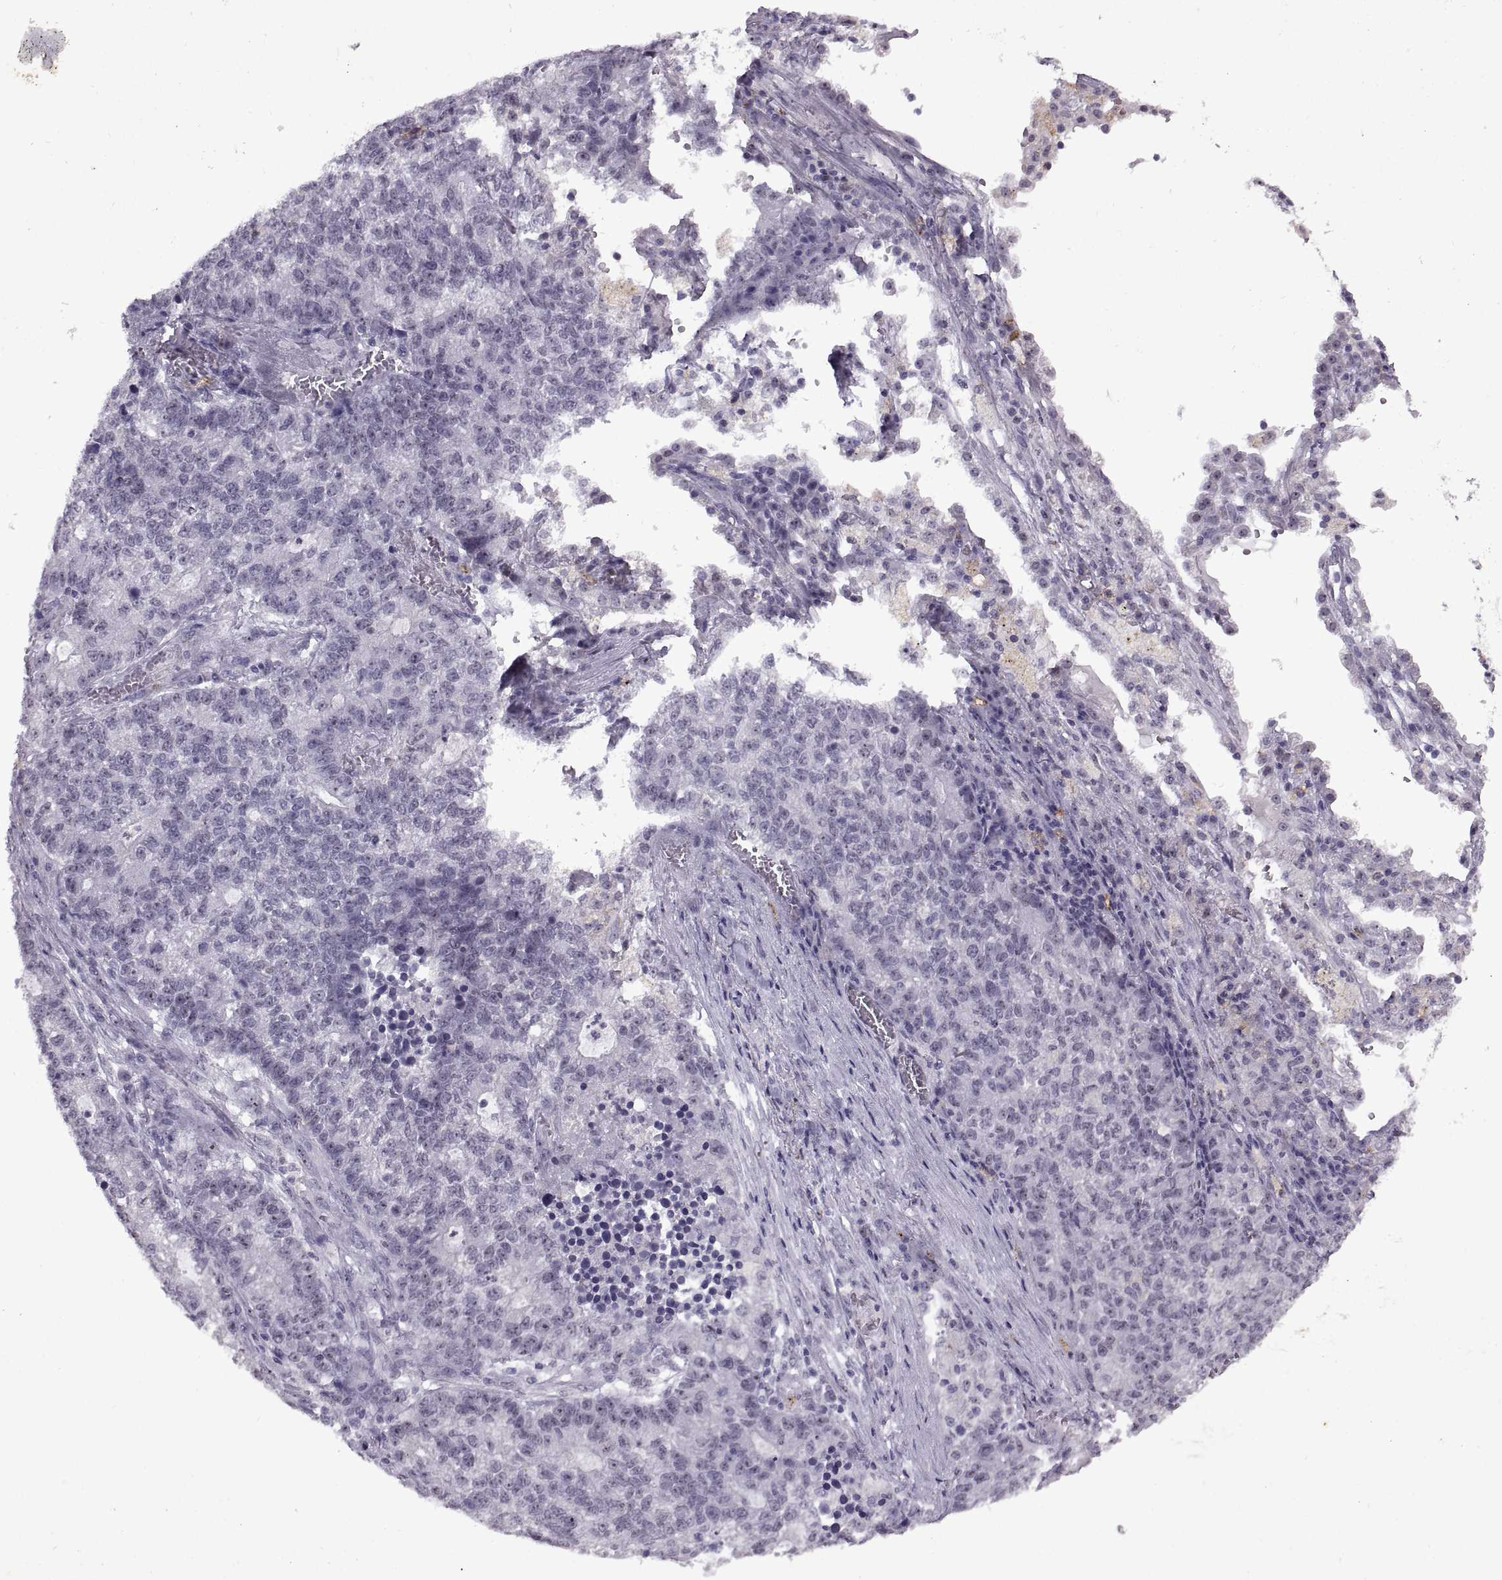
{"staining": {"intensity": "weak", "quantity": "<25%", "location": "nuclear"}, "tissue": "lung cancer", "cell_type": "Tumor cells", "image_type": "cancer", "snomed": [{"axis": "morphology", "description": "Adenocarcinoma, NOS"}, {"axis": "topography", "description": "Lung"}], "caption": "Histopathology image shows no protein positivity in tumor cells of adenocarcinoma (lung) tissue.", "gene": "SINHCAF", "patient": {"sex": "male", "age": 57}}